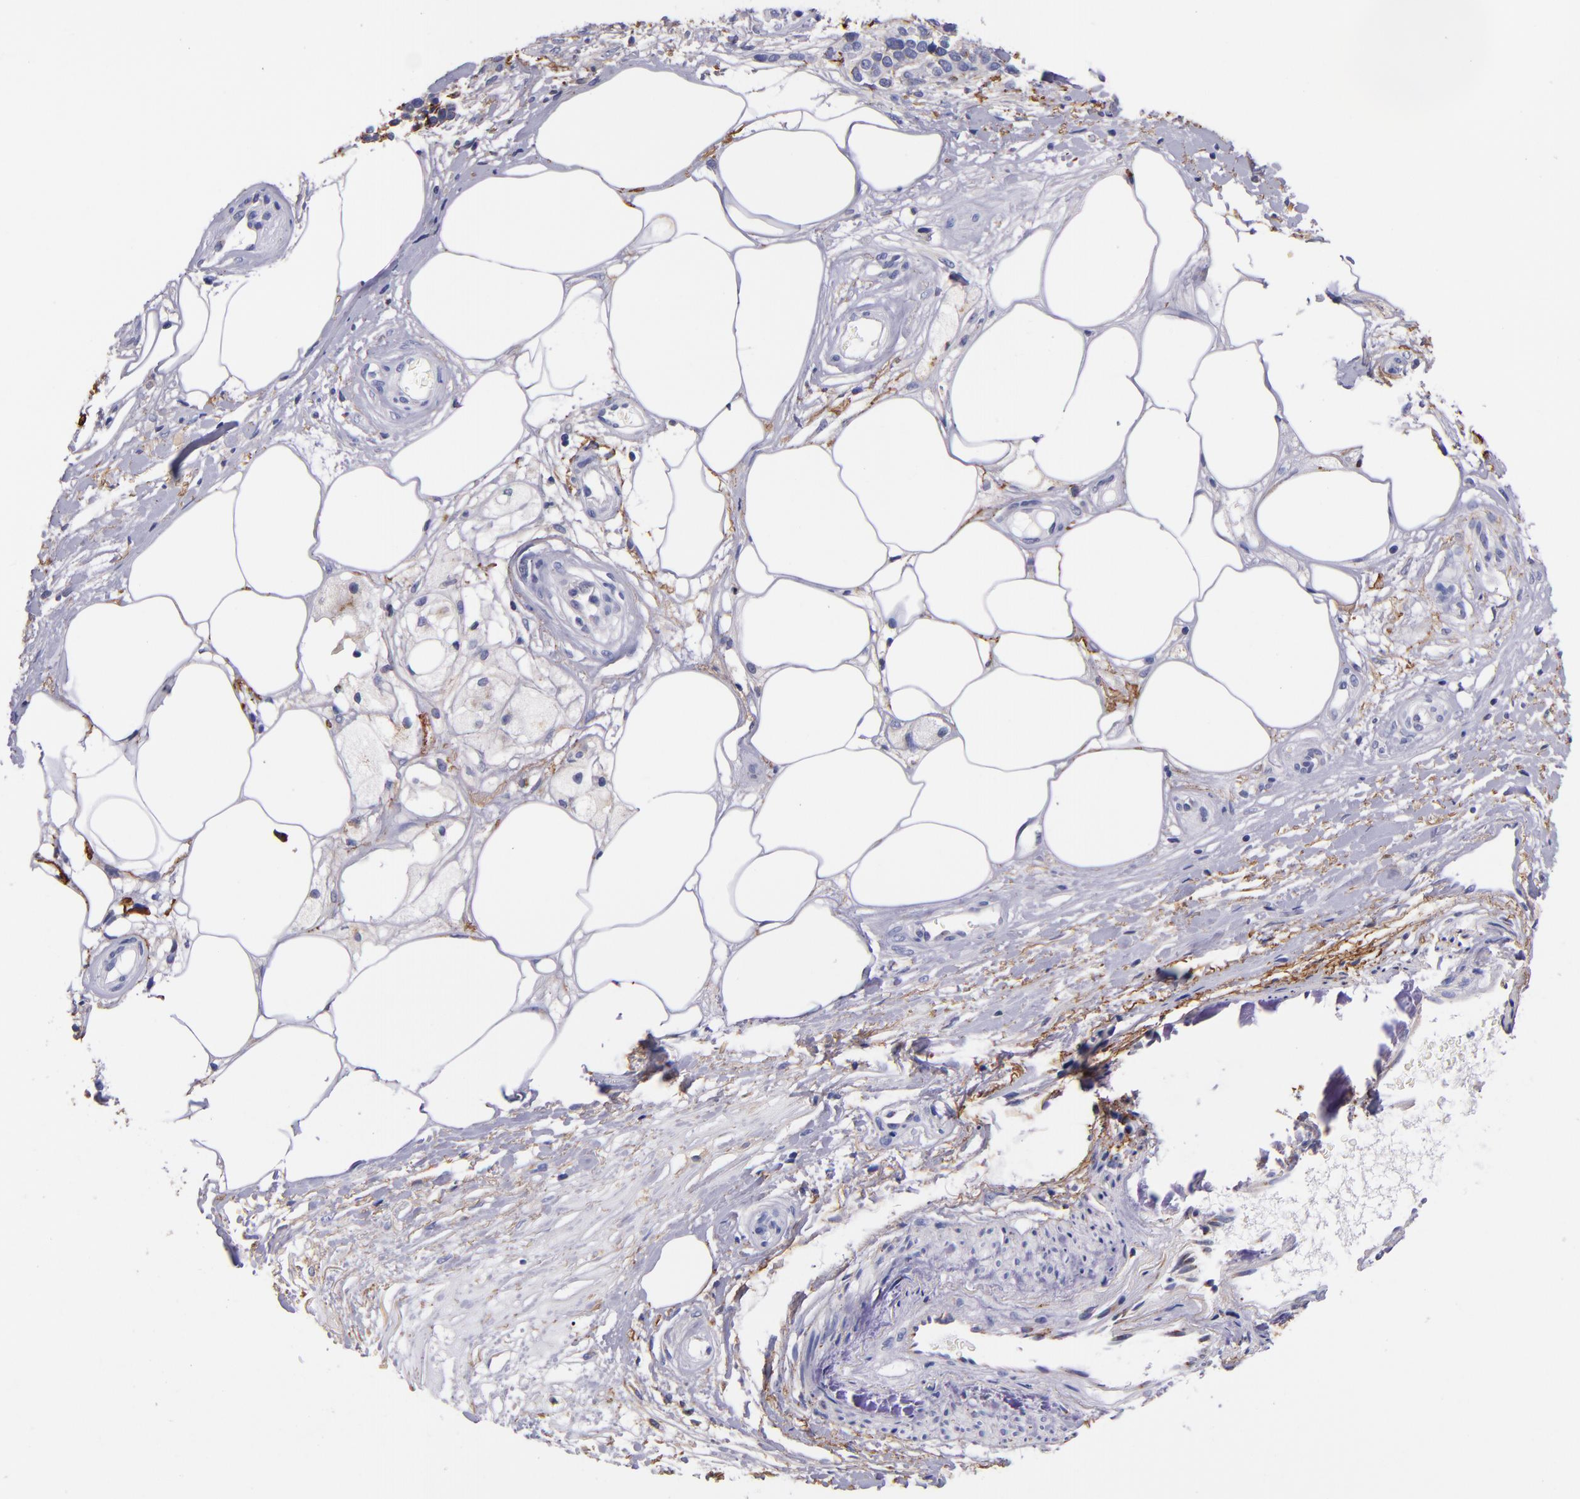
{"staining": {"intensity": "negative", "quantity": "none", "location": "none"}, "tissue": "melanoma", "cell_type": "Tumor cells", "image_type": "cancer", "snomed": [{"axis": "morphology", "description": "Malignant melanoma, NOS"}, {"axis": "topography", "description": "Skin"}], "caption": "Immunohistochemistry (IHC) photomicrograph of neoplastic tissue: malignant melanoma stained with DAB exhibits no significant protein expression in tumor cells.", "gene": "IVL", "patient": {"sex": "female", "age": 85}}